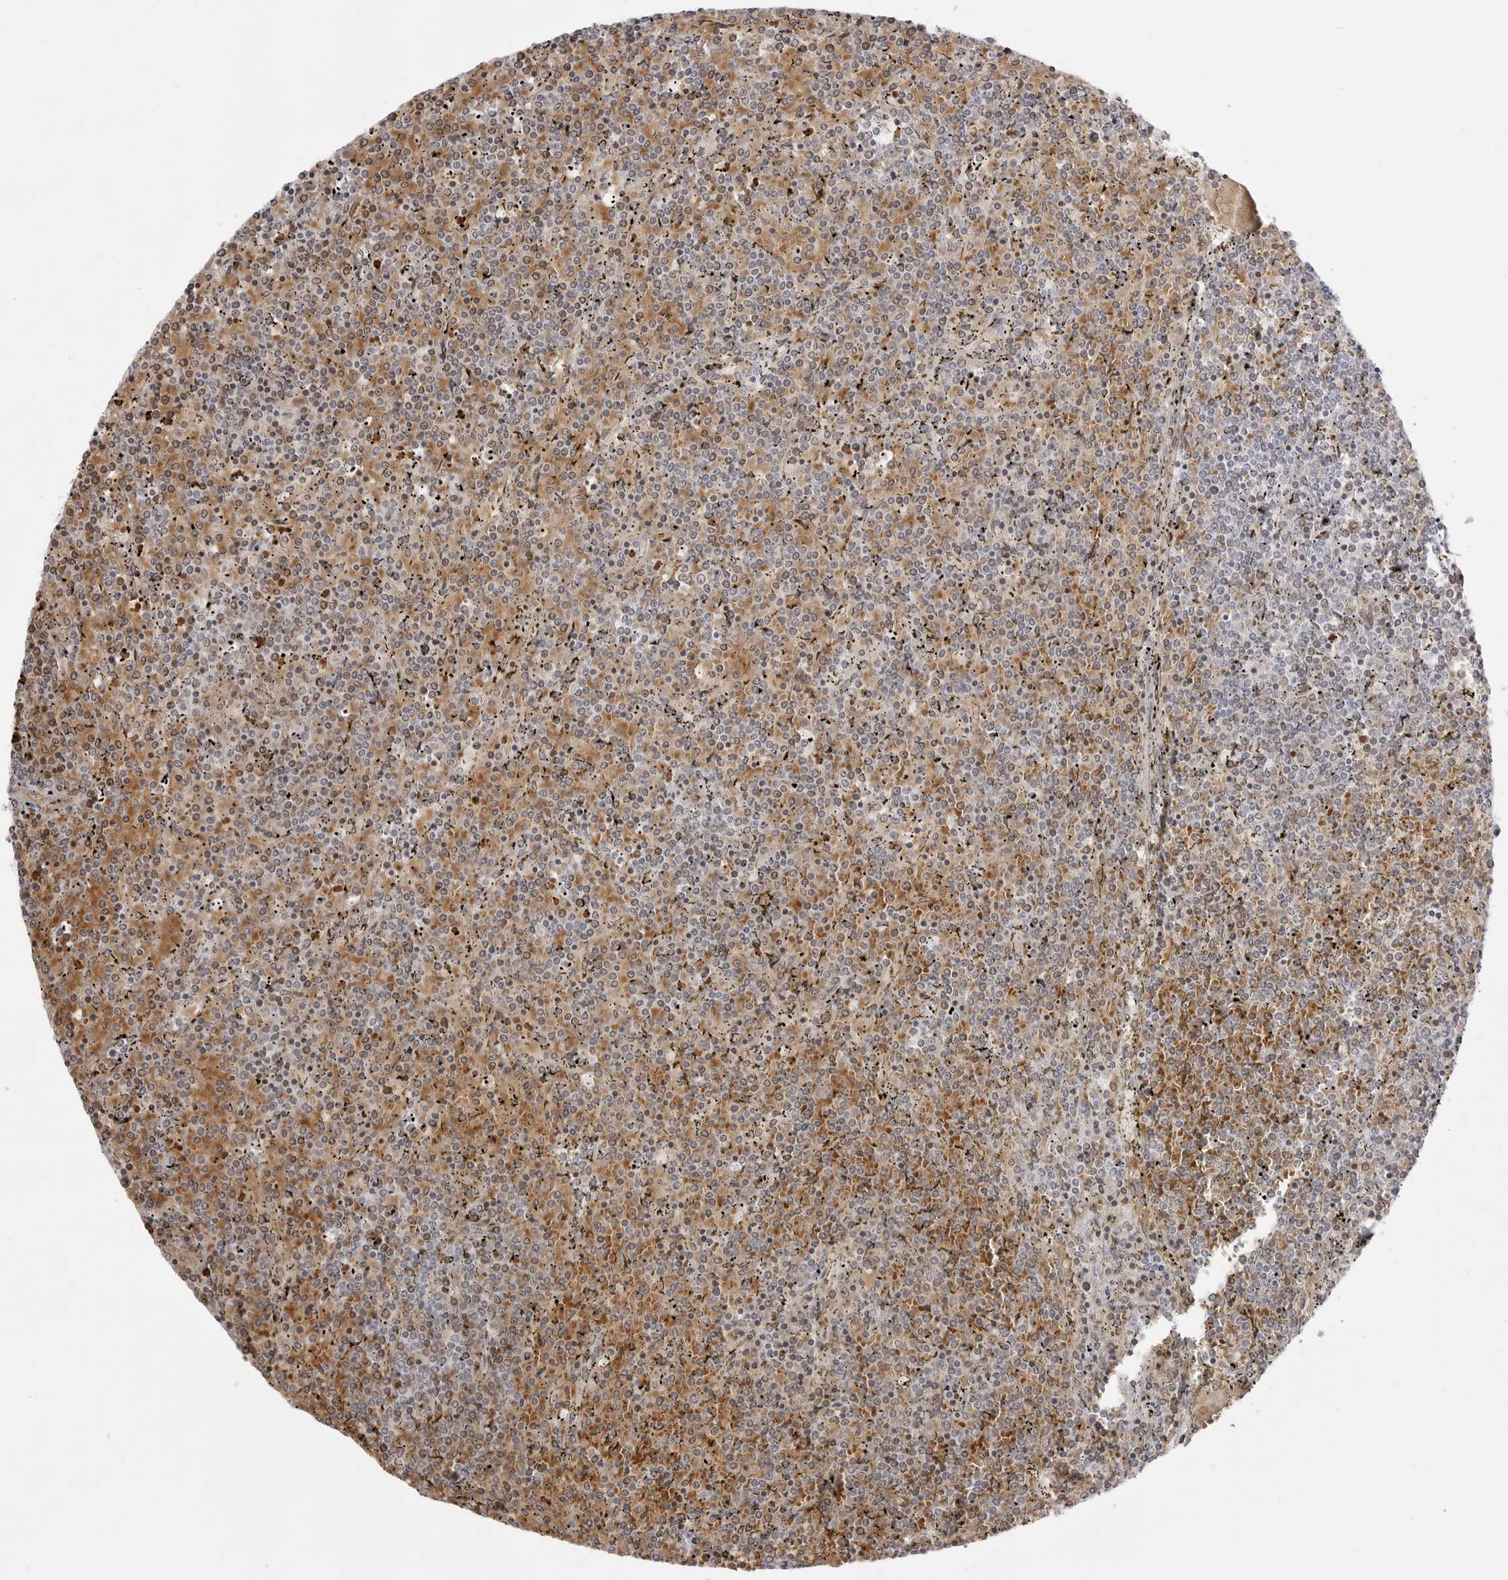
{"staining": {"intensity": "moderate", "quantity": "25%-75%", "location": "cytoplasmic/membranous"}, "tissue": "lymphoma", "cell_type": "Tumor cells", "image_type": "cancer", "snomed": [{"axis": "morphology", "description": "Malignant lymphoma, non-Hodgkin's type, Low grade"}, {"axis": "topography", "description": "Spleen"}], "caption": "The immunohistochemical stain highlights moderate cytoplasmic/membranous staining in tumor cells of low-grade malignant lymphoma, non-Hodgkin's type tissue. (brown staining indicates protein expression, while blue staining denotes nuclei).", "gene": "TSSK1B", "patient": {"sex": "female", "age": 19}}